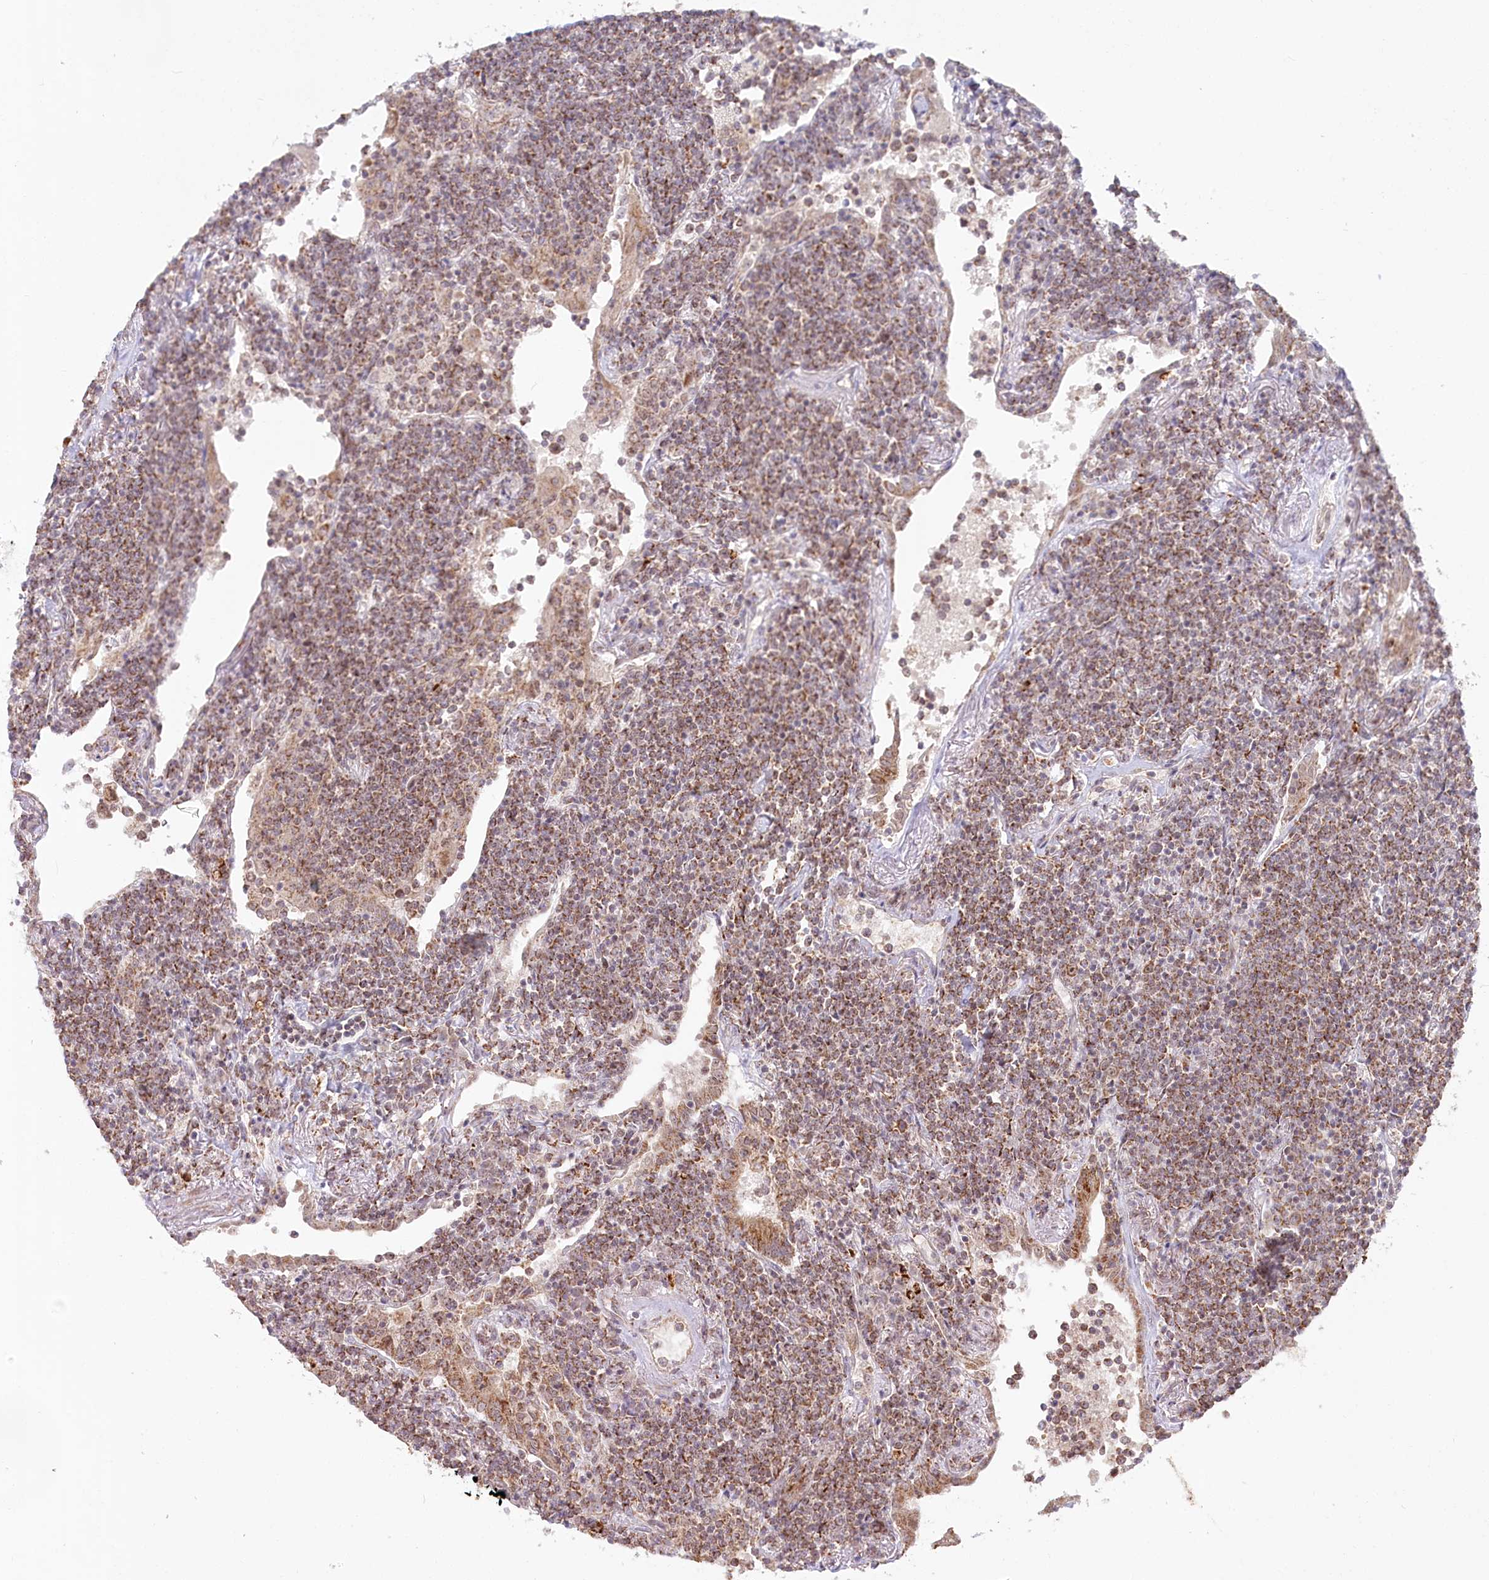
{"staining": {"intensity": "moderate", "quantity": ">75%", "location": "cytoplasmic/membranous"}, "tissue": "lymphoma", "cell_type": "Tumor cells", "image_type": "cancer", "snomed": [{"axis": "morphology", "description": "Malignant lymphoma, non-Hodgkin's type, Low grade"}, {"axis": "topography", "description": "Lung"}], "caption": "The photomicrograph reveals a brown stain indicating the presence of a protein in the cytoplasmic/membranous of tumor cells in lymphoma.", "gene": "RTN4IP1", "patient": {"sex": "female", "age": 71}}